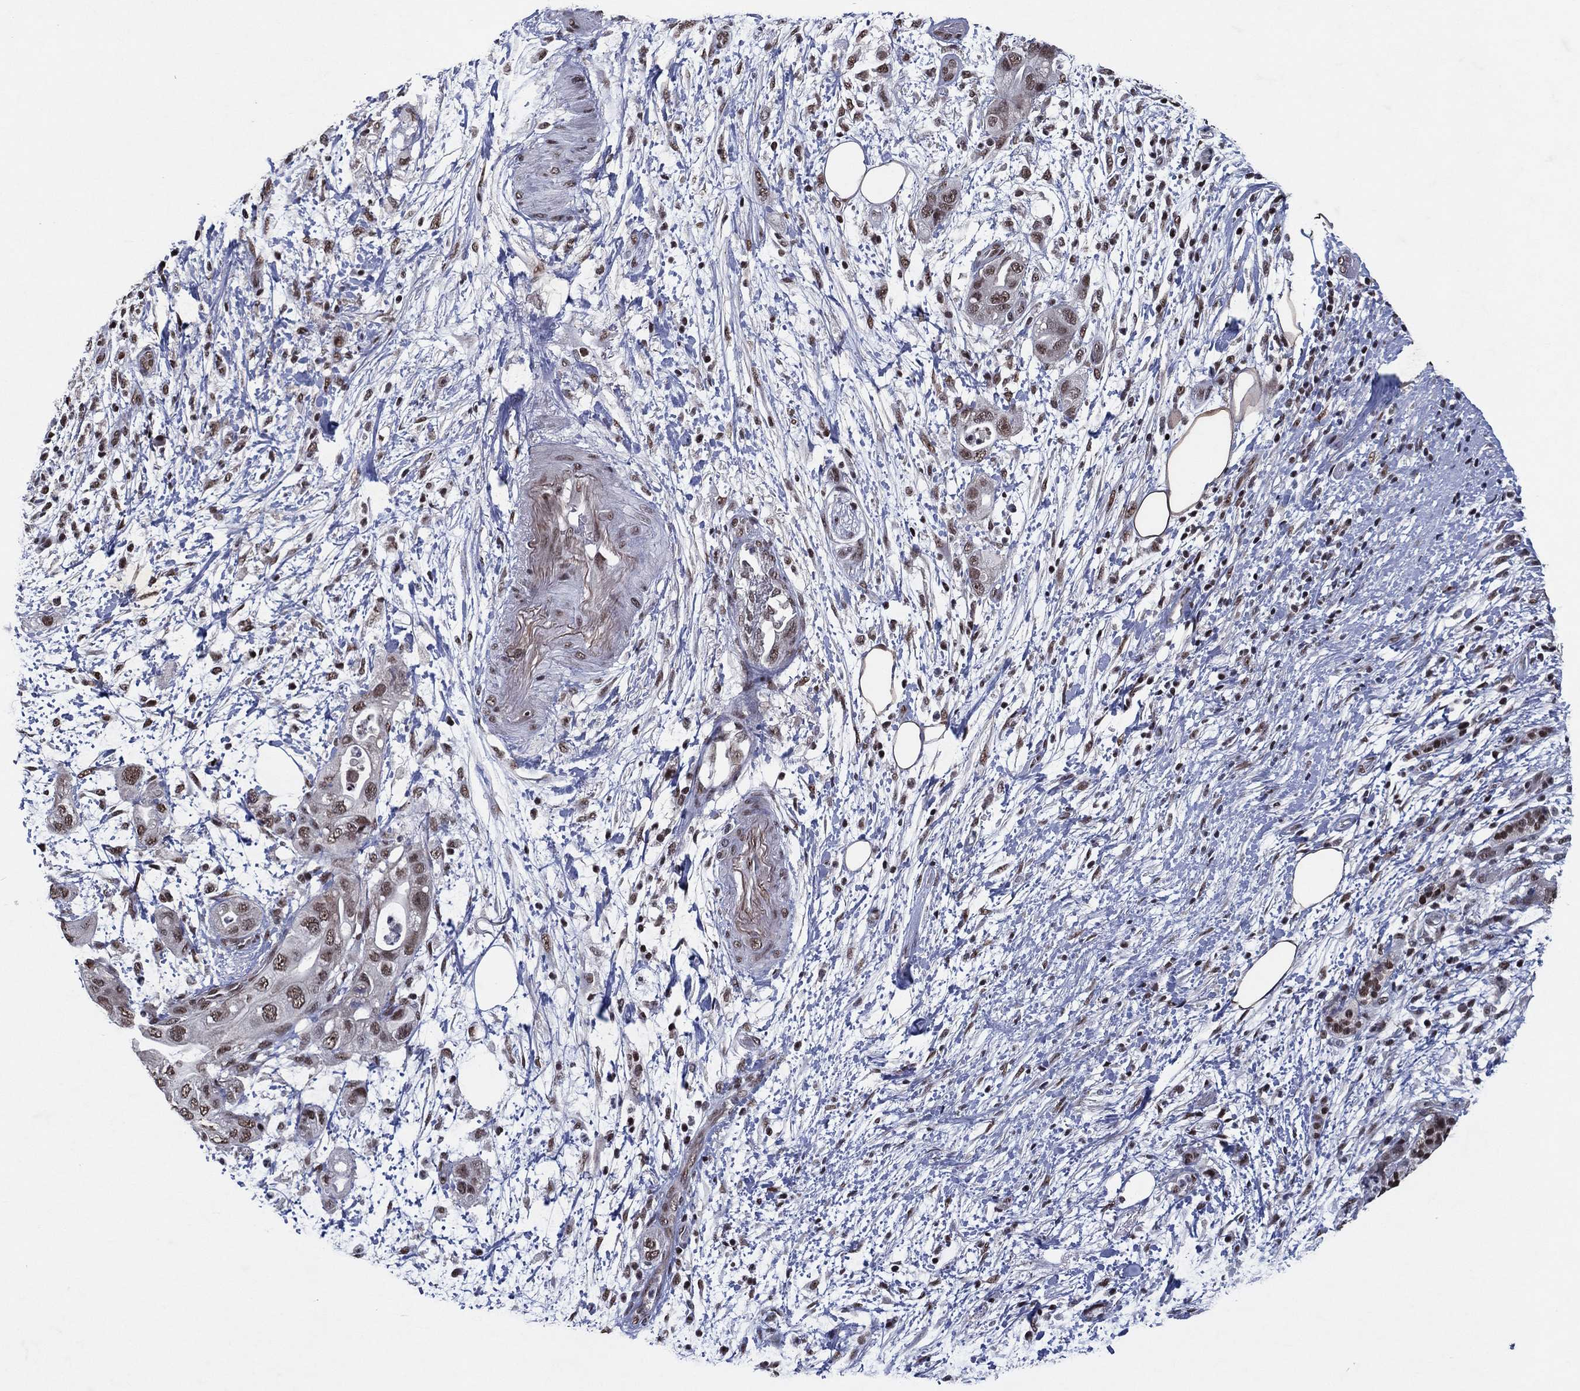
{"staining": {"intensity": "moderate", "quantity": "<25%", "location": "nuclear"}, "tissue": "pancreatic cancer", "cell_type": "Tumor cells", "image_type": "cancer", "snomed": [{"axis": "morphology", "description": "Adenocarcinoma, NOS"}, {"axis": "topography", "description": "Pancreas"}], "caption": "Protein staining exhibits moderate nuclear expression in about <25% of tumor cells in pancreatic cancer (adenocarcinoma). The staining was performed using DAB to visualize the protein expression in brown, while the nuclei were stained in blue with hematoxylin (Magnification: 20x).", "gene": "ZBTB42", "patient": {"sex": "female", "age": 72}}